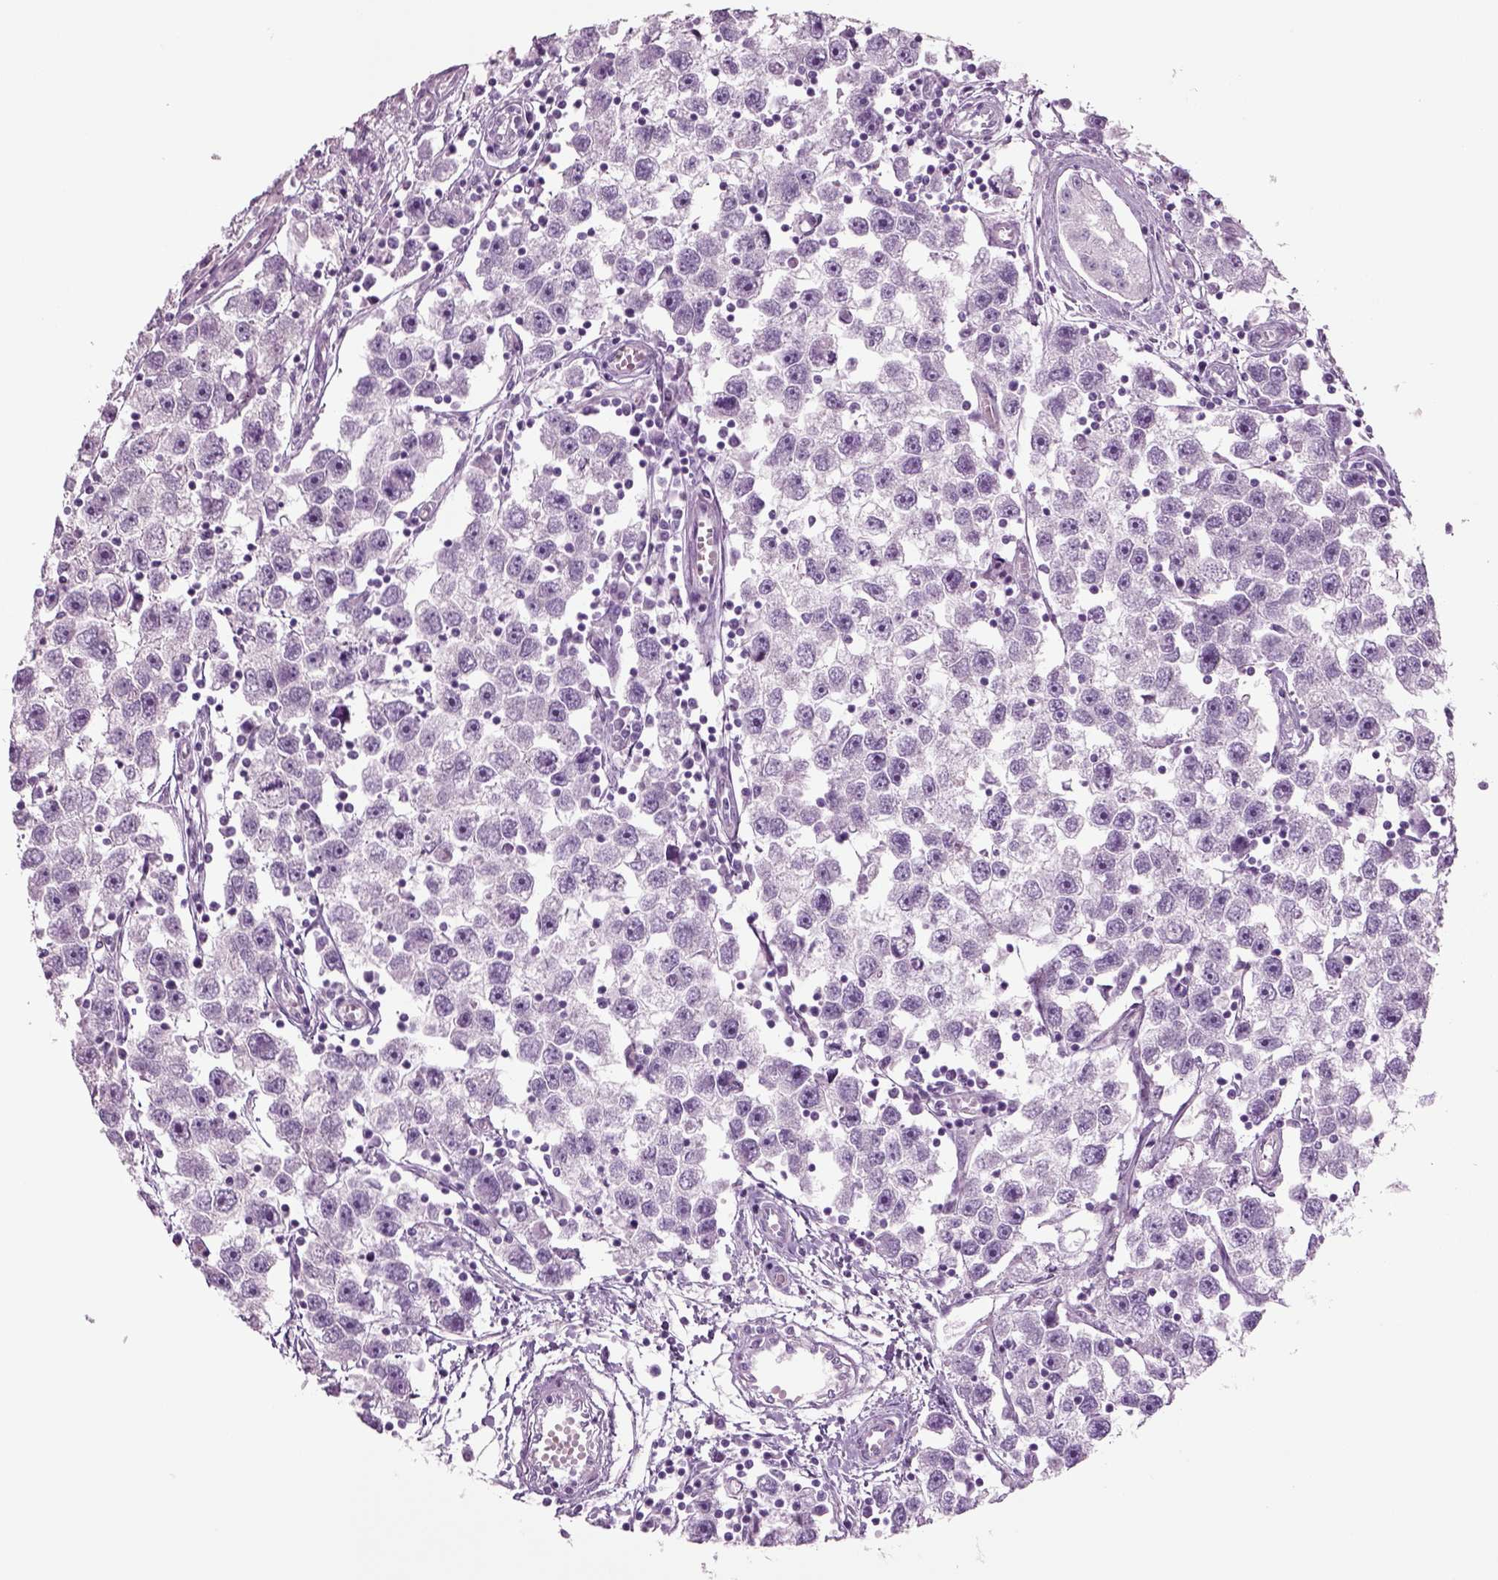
{"staining": {"intensity": "negative", "quantity": "none", "location": "none"}, "tissue": "testis cancer", "cell_type": "Tumor cells", "image_type": "cancer", "snomed": [{"axis": "morphology", "description": "Seminoma, NOS"}, {"axis": "topography", "description": "Testis"}], "caption": "Immunohistochemistry (IHC) of human seminoma (testis) shows no positivity in tumor cells.", "gene": "CRABP1", "patient": {"sex": "male", "age": 30}}